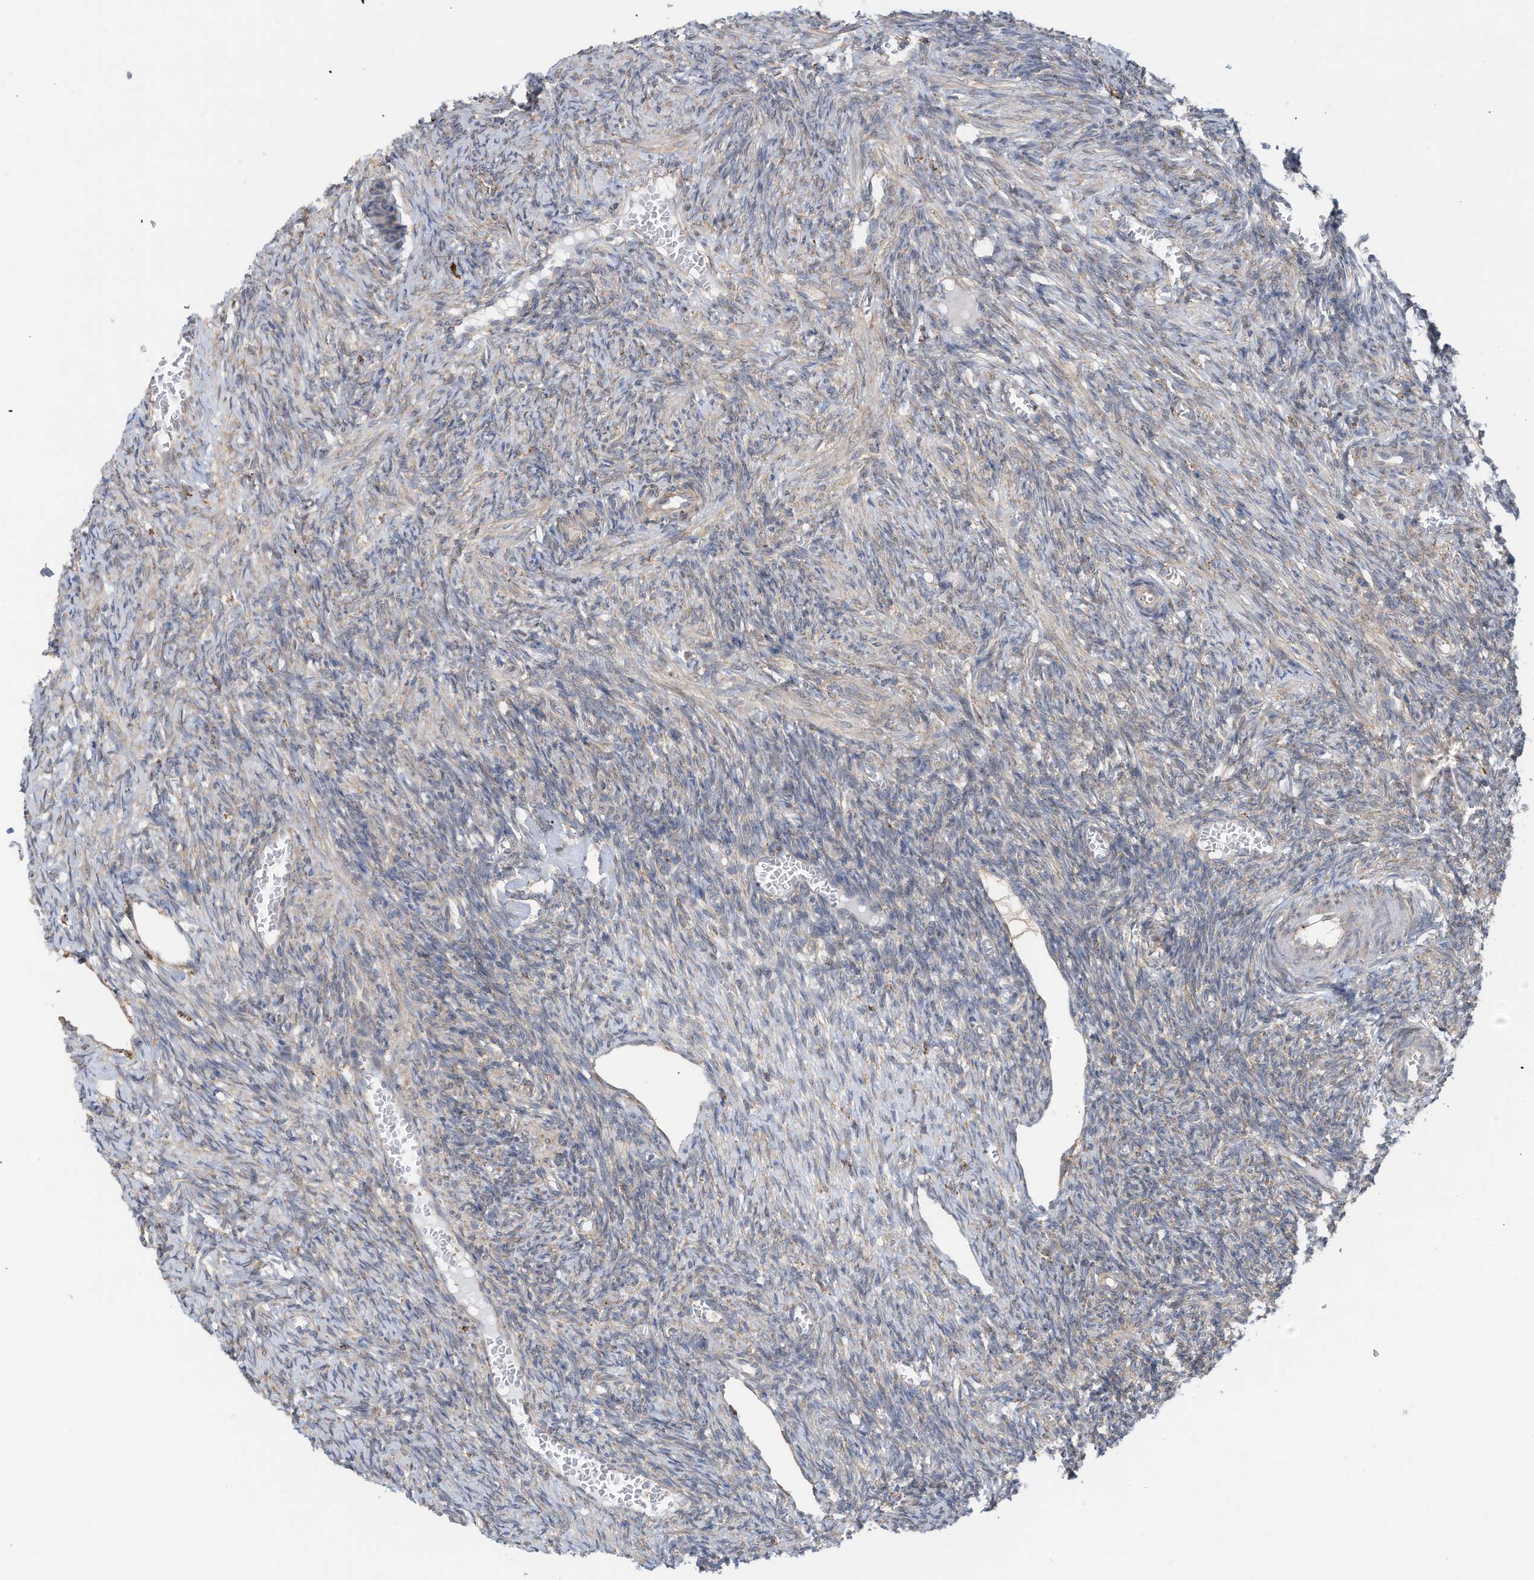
{"staining": {"intensity": "moderate", "quantity": ">75%", "location": "cytoplasmic/membranous"}, "tissue": "ovary", "cell_type": "Follicle cells", "image_type": "normal", "snomed": [{"axis": "morphology", "description": "Normal tissue, NOS"}, {"axis": "topography", "description": "Ovary"}], "caption": "This micrograph shows IHC staining of benign human ovary, with medium moderate cytoplasmic/membranous positivity in approximately >75% of follicle cells.", "gene": "ZNF354C", "patient": {"sex": "female", "age": 27}}